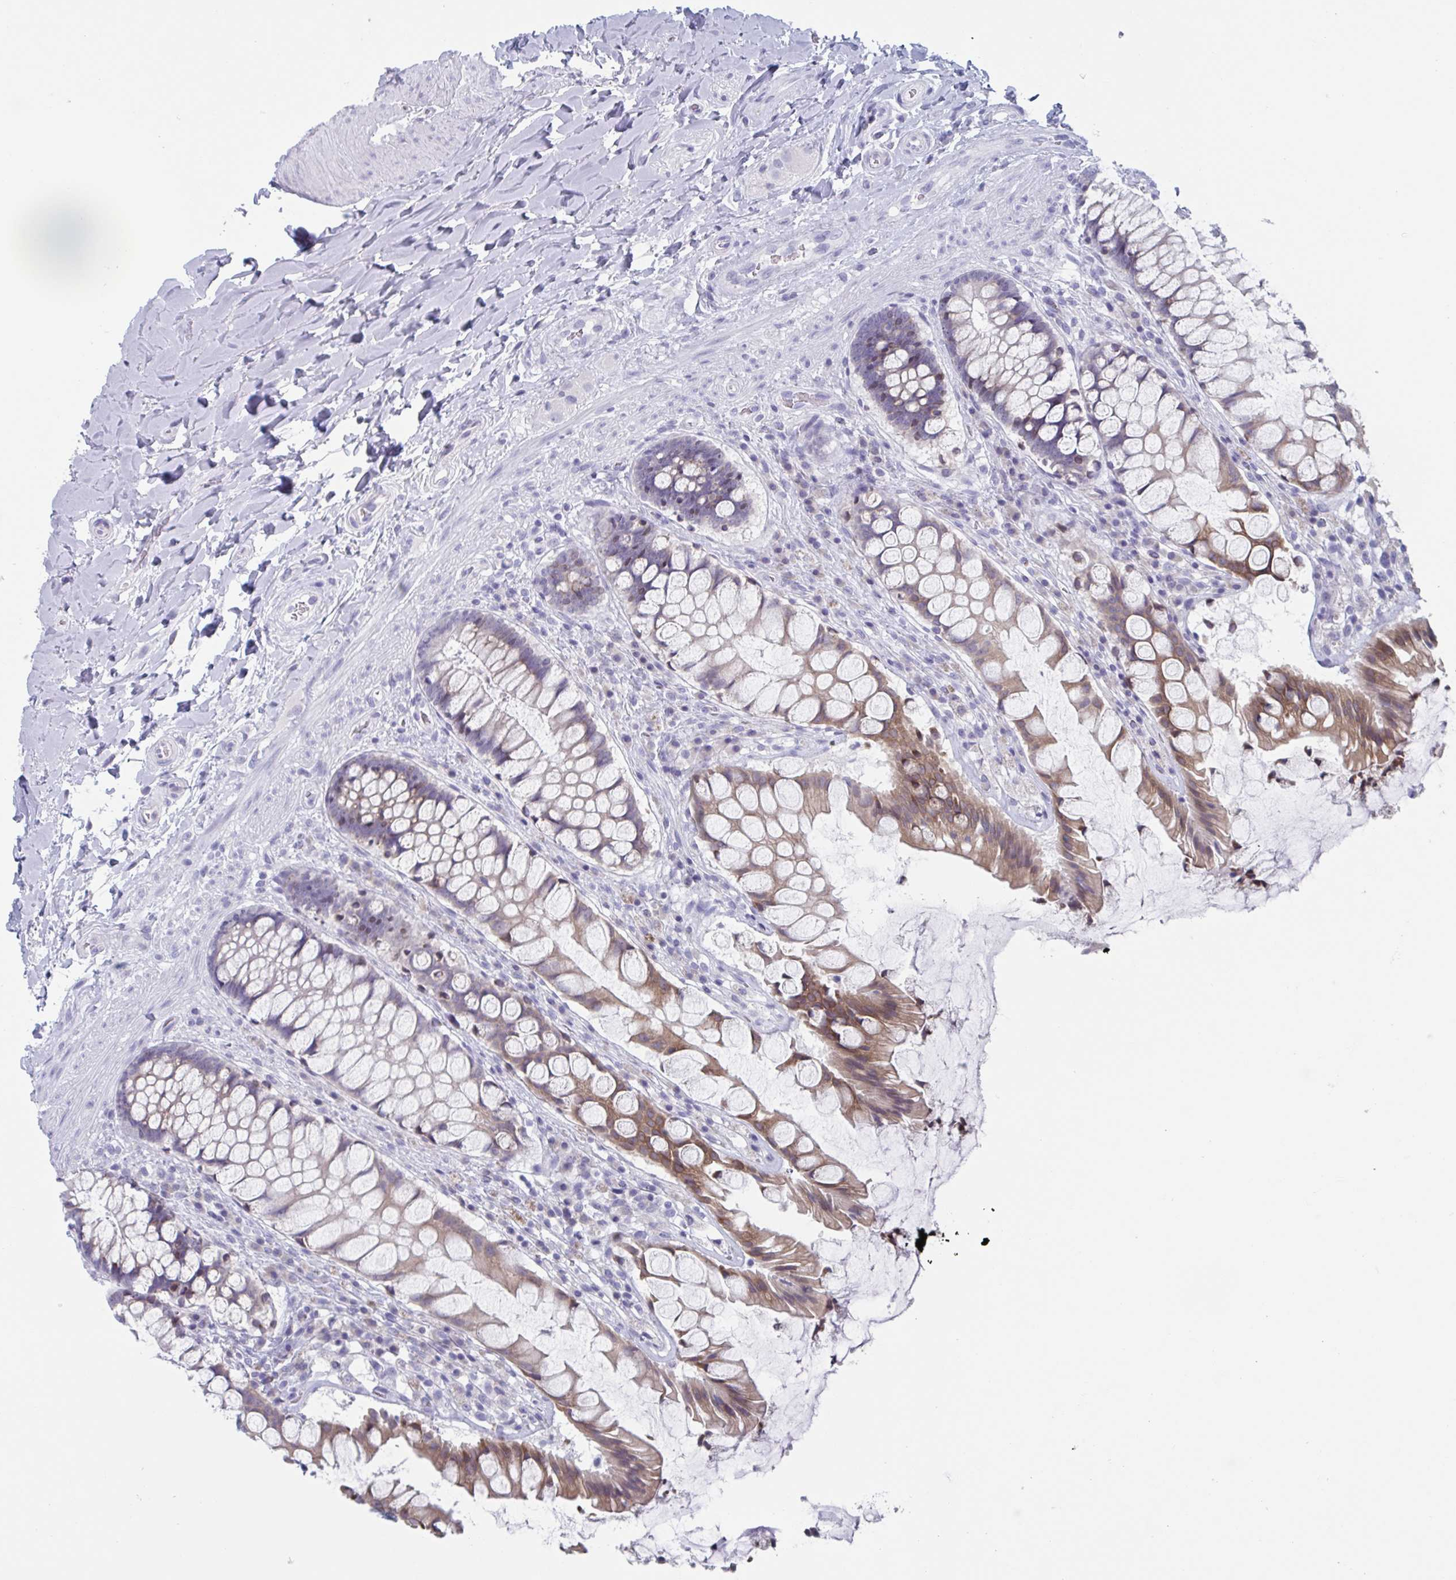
{"staining": {"intensity": "moderate", "quantity": ">75%", "location": "cytoplasmic/membranous"}, "tissue": "rectum", "cell_type": "Glandular cells", "image_type": "normal", "snomed": [{"axis": "morphology", "description": "Normal tissue, NOS"}, {"axis": "topography", "description": "Rectum"}], "caption": "Immunohistochemical staining of unremarkable rectum demonstrates moderate cytoplasmic/membranous protein expression in about >75% of glandular cells. The protein of interest is stained brown, and the nuclei are stained in blue (DAB (3,3'-diaminobenzidine) IHC with brightfield microscopy, high magnification).", "gene": "HSD11B2", "patient": {"sex": "female", "age": 58}}